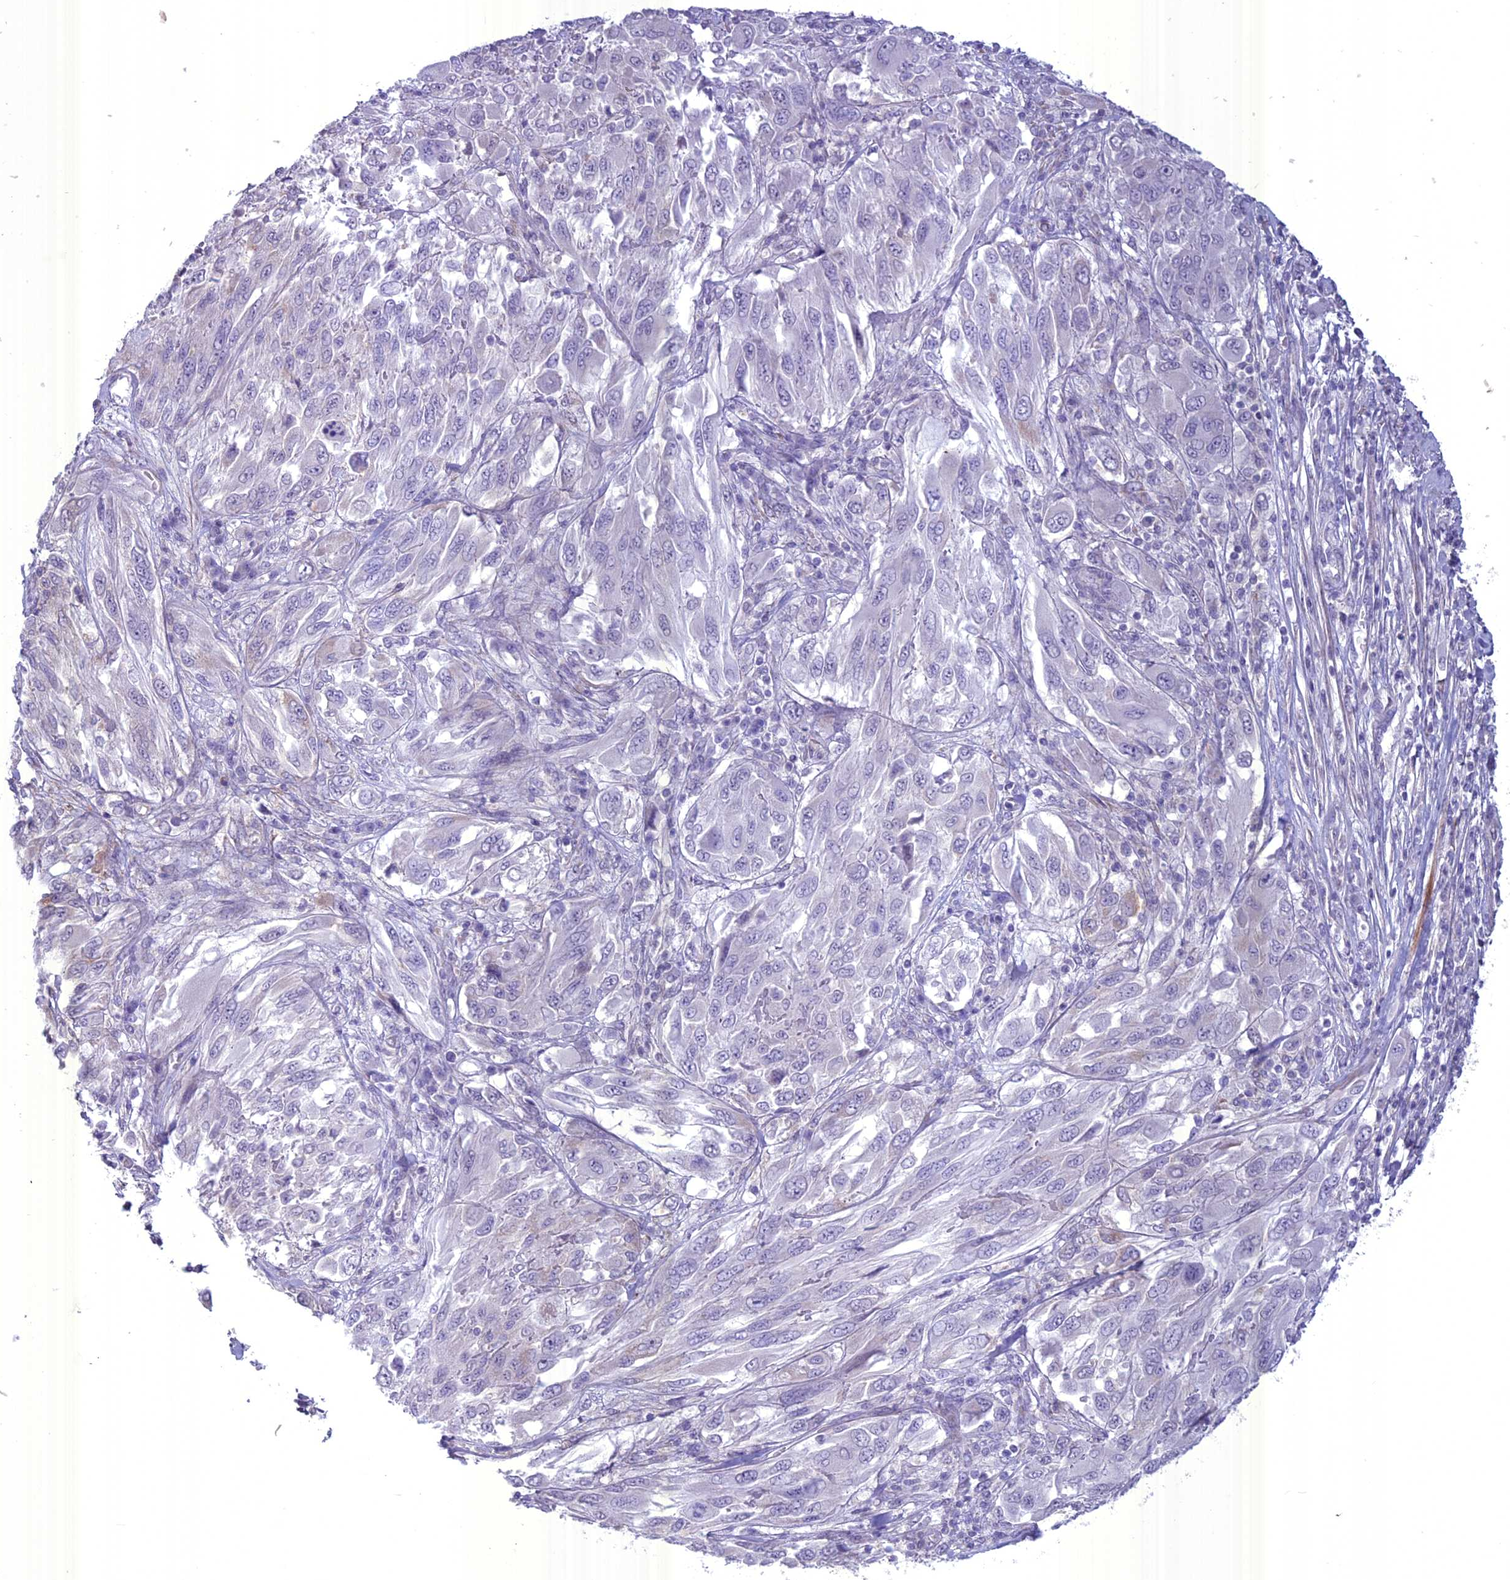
{"staining": {"intensity": "negative", "quantity": "none", "location": "none"}, "tissue": "melanoma", "cell_type": "Tumor cells", "image_type": "cancer", "snomed": [{"axis": "morphology", "description": "Malignant melanoma, NOS"}, {"axis": "topography", "description": "Skin"}], "caption": "There is no significant expression in tumor cells of melanoma. (Brightfield microscopy of DAB immunohistochemistry at high magnification).", "gene": "SPHKAP", "patient": {"sex": "female", "age": 91}}